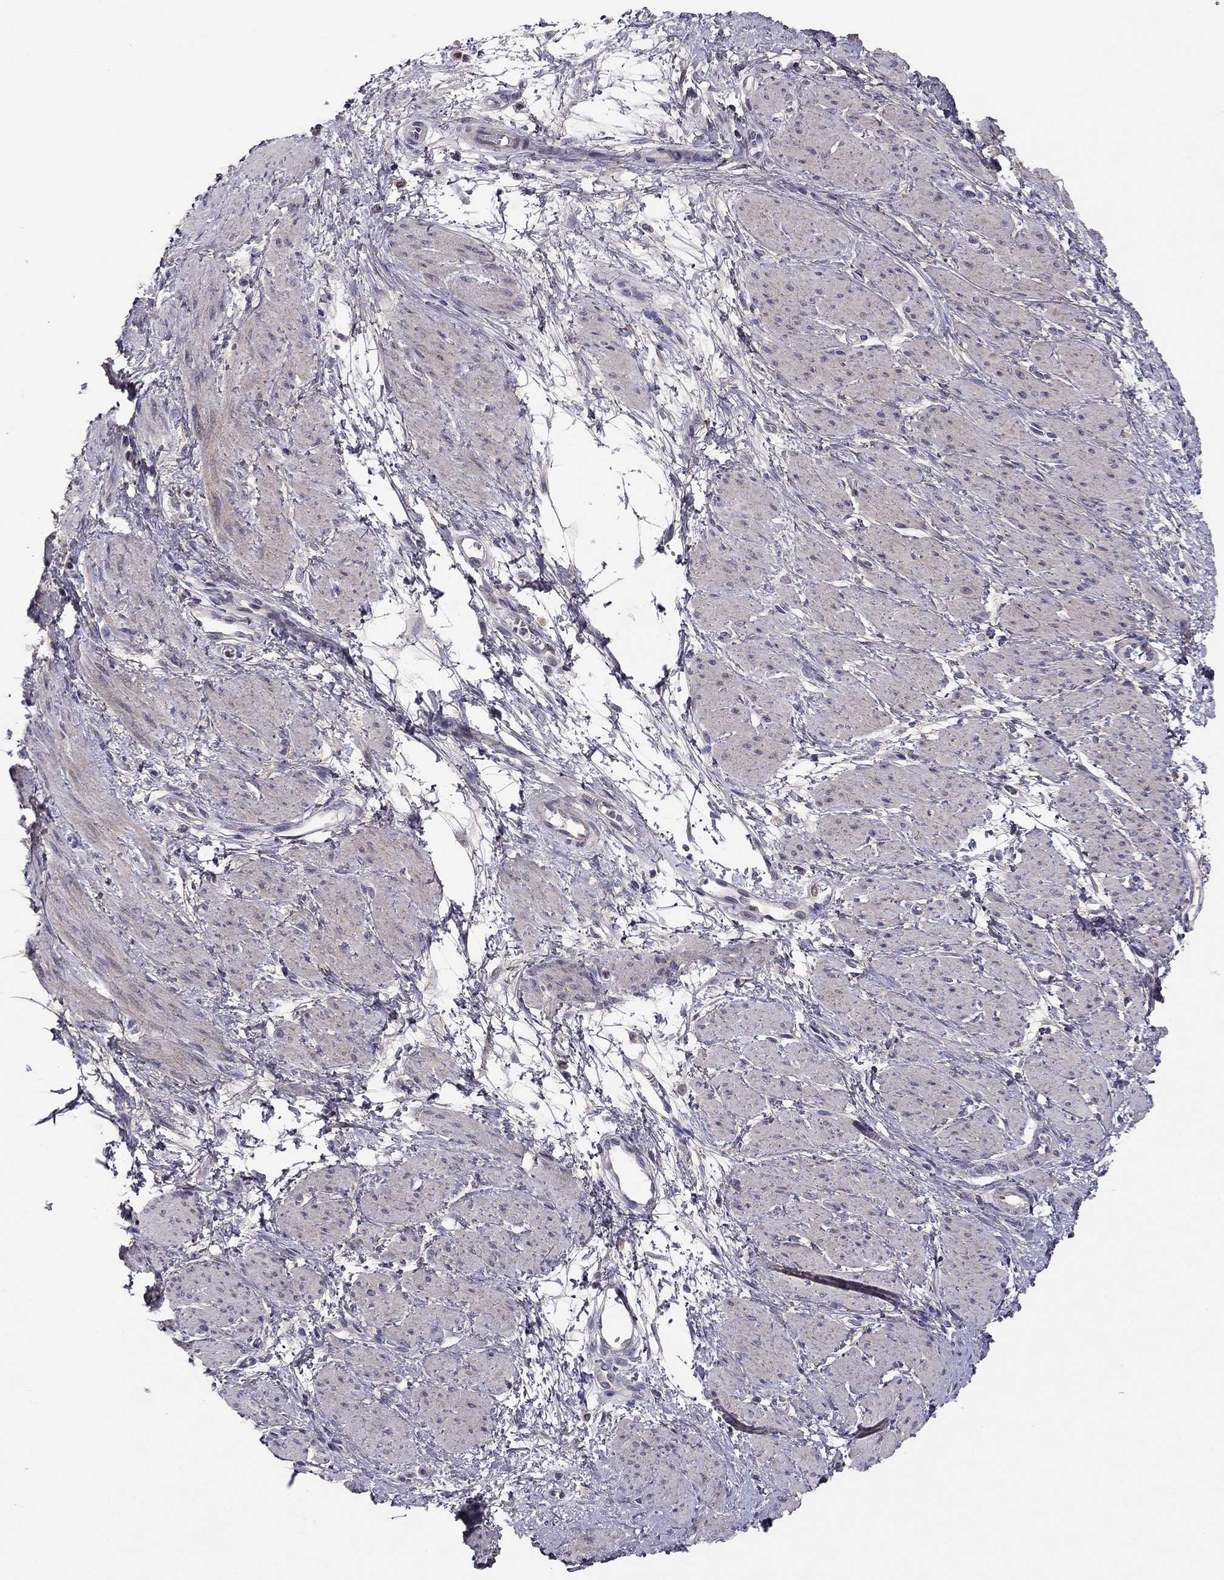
{"staining": {"intensity": "moderate", "quantity": "<25%", "location": "cytoplasmic/membranous"}, "tissue": "smooth muscle", "cell_type": "Smooth muscle cells", "image_type": "normal", "snomed": [{"axis": "morphology", "description": "Normal tissue, NOS"}, {"axis": "topography", "description": "Smooth muscle"}, {"axis": "topography", "description": "Uterus"}], "caption": "Normal smooth muscle displays moderate cytoplasmic/membranous expression in approximately <25% of smooth muscle cells.", "gene": "ESR2", "patient": {"sex": "female", "age": 39}}